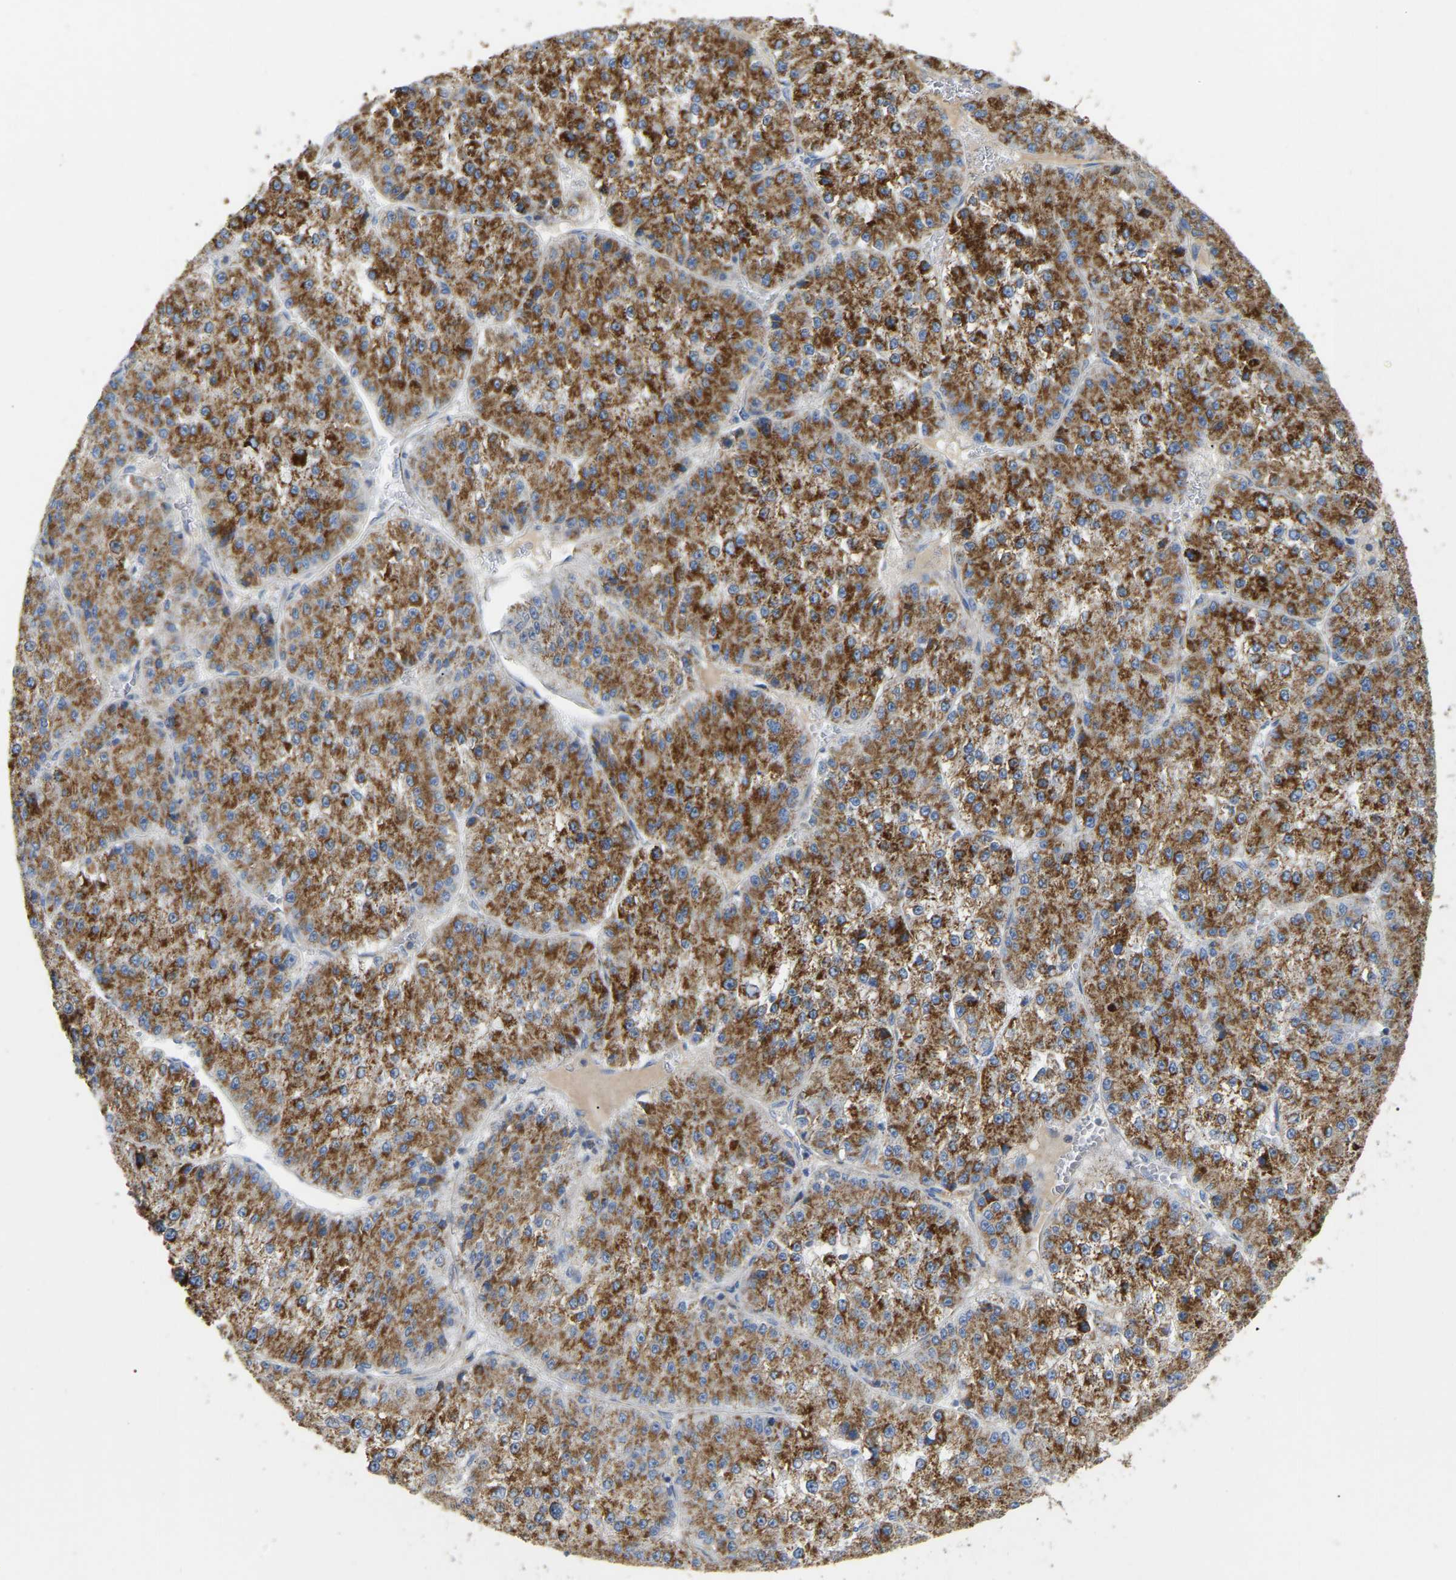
{"staining": {"intensity": "moderate", "quantity": ">75%", "location": "cytoplasmic/membranous"}, "tissue": "liver cancer", "cell_type": "Tumor cells", "image_type": "cancer", "snomed": [{"axis": "morphology", "description": "Carcinoma, Hepatocellular, NOS"}, {"axis": "topography", "description": "Liver"}], "caption": "The image reveals immunohistochemical staining of liver cancer. There is moderate cytoplasmic/membranous staining is present in approximately >75% of tumor cells.", "gene": "HIBADH", "patient": {"sex": "female", "age": 73}}